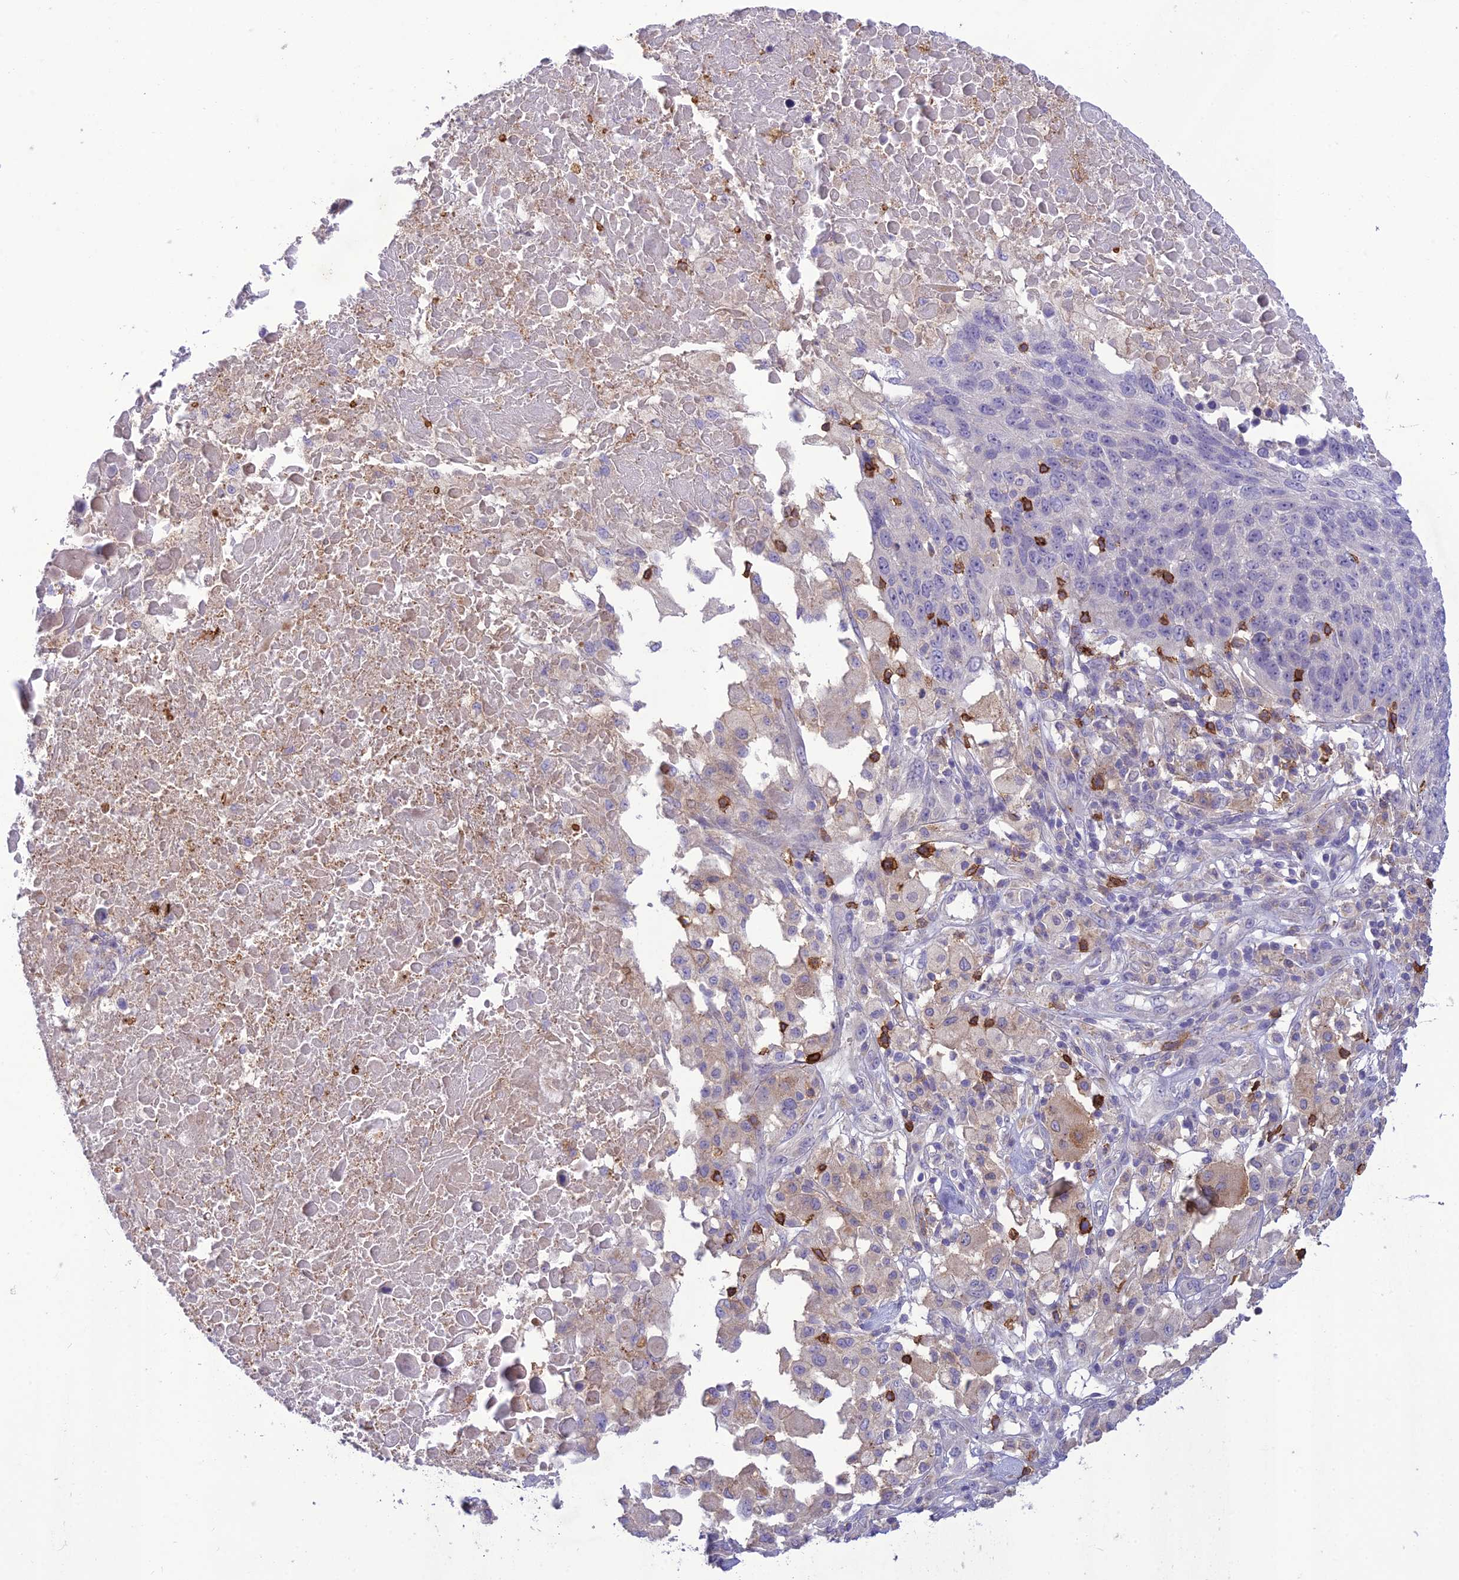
{"staining": {"intensity": "negative", "quantity": "none", "location": "none"}, "tissue": "lung cancer", "cell_type": "Tumor cells", "image_type": "cancer", "snomed": [{"axis": "morphology", "description": "Normal tissue, NOS"}, {"axis": "morphology", "description": "Squamous cell carcinoma, NOS"}, {"axis": "topography", "description": "Lymph node"}, {"axis": "topography", "description": "Lung"}], "caption": "Squamous cell carcinoma (lung) was stained to show a protein in brown. There is no significant positivity in tumor cells. (Immunohistochemistry (ihc), brightfield microscopy, high magnification).", "gene": "ITGAE", "patient": {"sex": "male", "age": 66}}